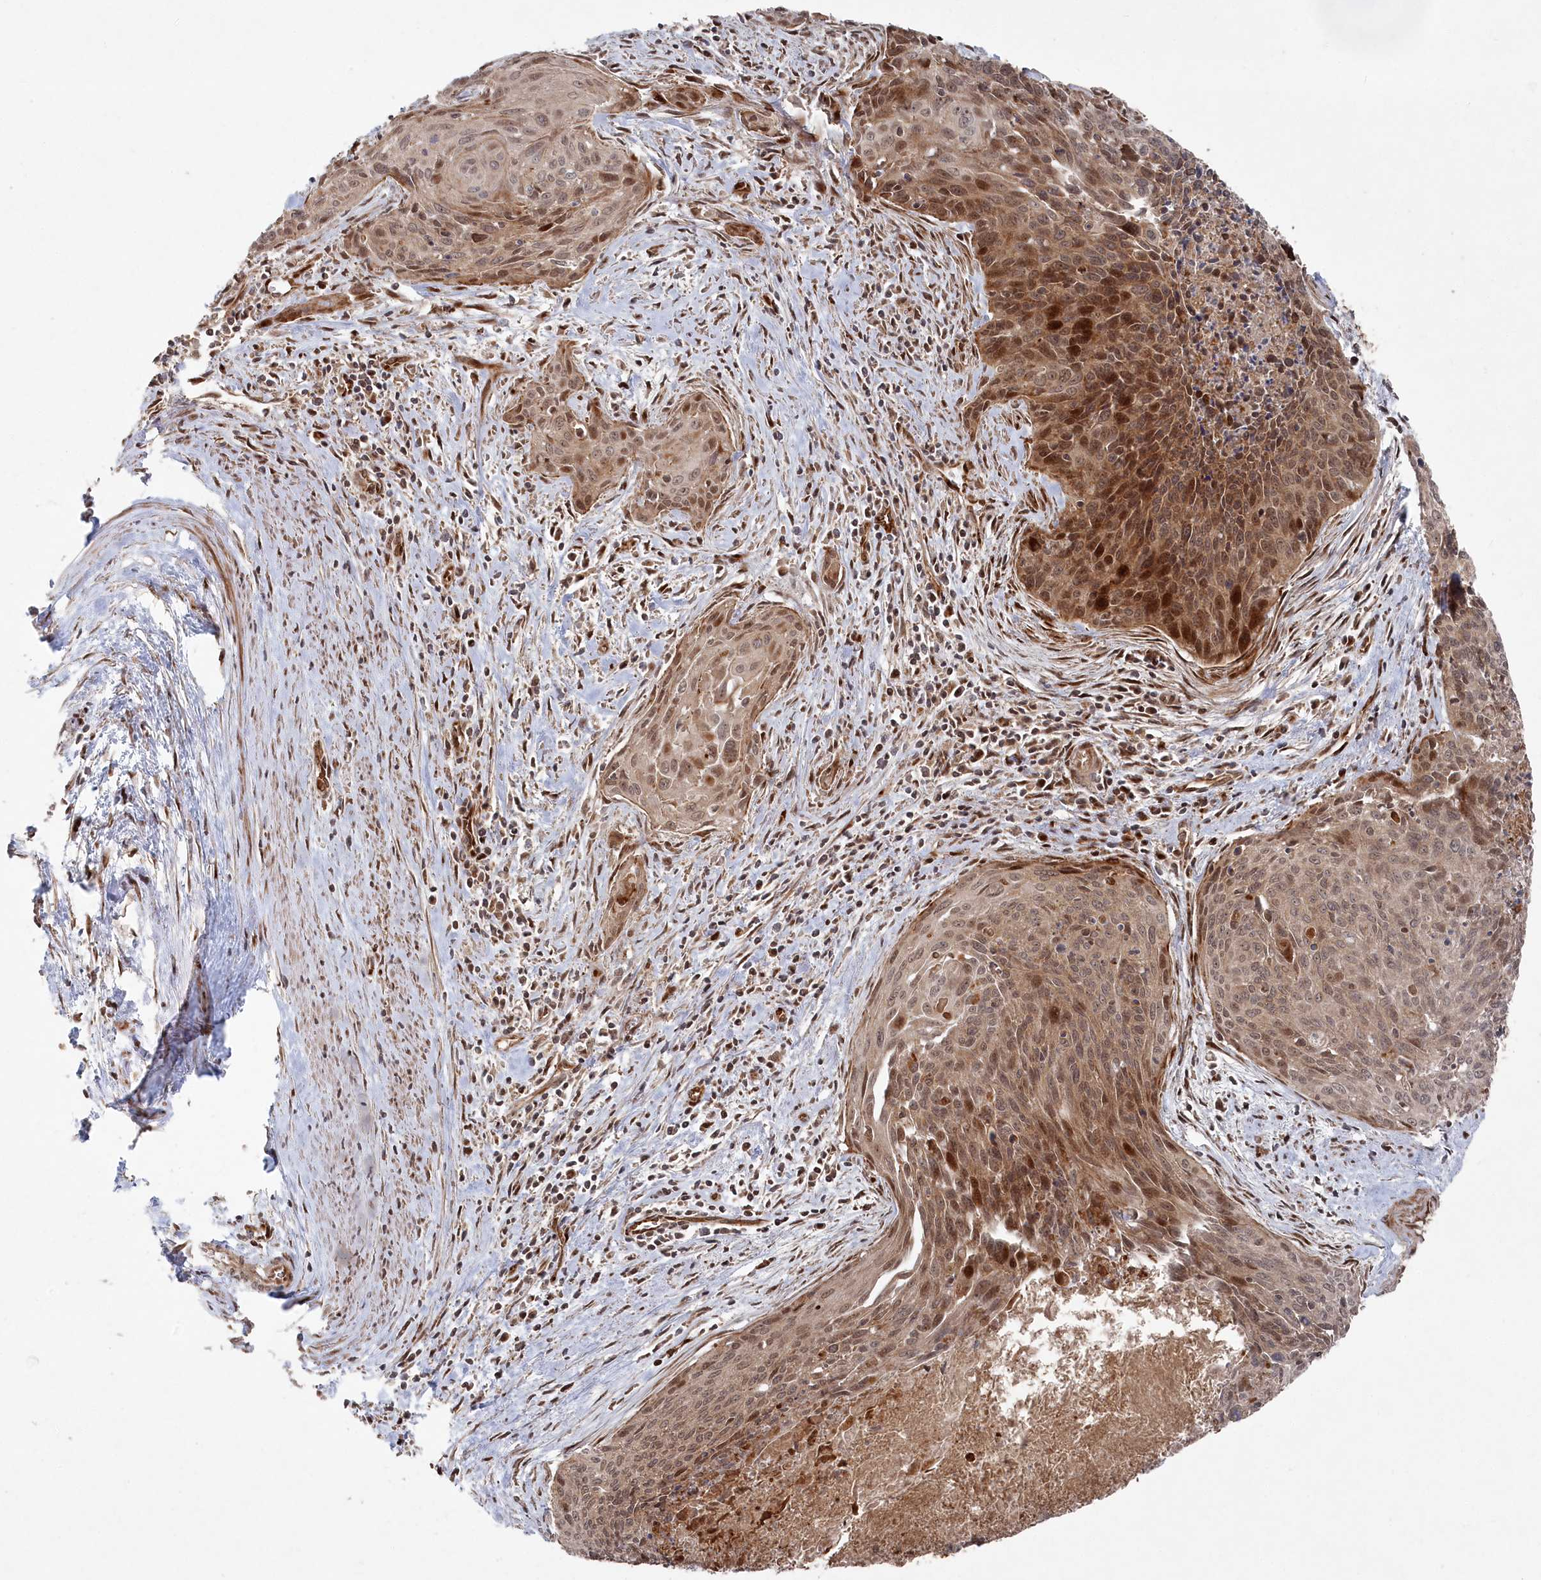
{"staining": {"intensity": "moderate", "quantity": ">75%", "location": "cytoplasmic/membranous,nuclear"}, "tissue": "cervical cancer", "cell_type": "Tumor cells", "image_type": "cancer", "snomed": [{"axis": "morphology", "description": "Squamous cell carcinoma, NOS"}, {"axis": "topography", "description": "Cervix"}], "caption": "Brown immunohistochemical staining in squamous cell carcinoma (cervical) demonstrates moderate cytoplasmic/membranous and nuclear staining in approximately >75% of tumor cells. (DAB IHC with brightfield microscopy, high magnification).", "gene": "POLR3A", "patient": {"sex": "female", "age": 55}}